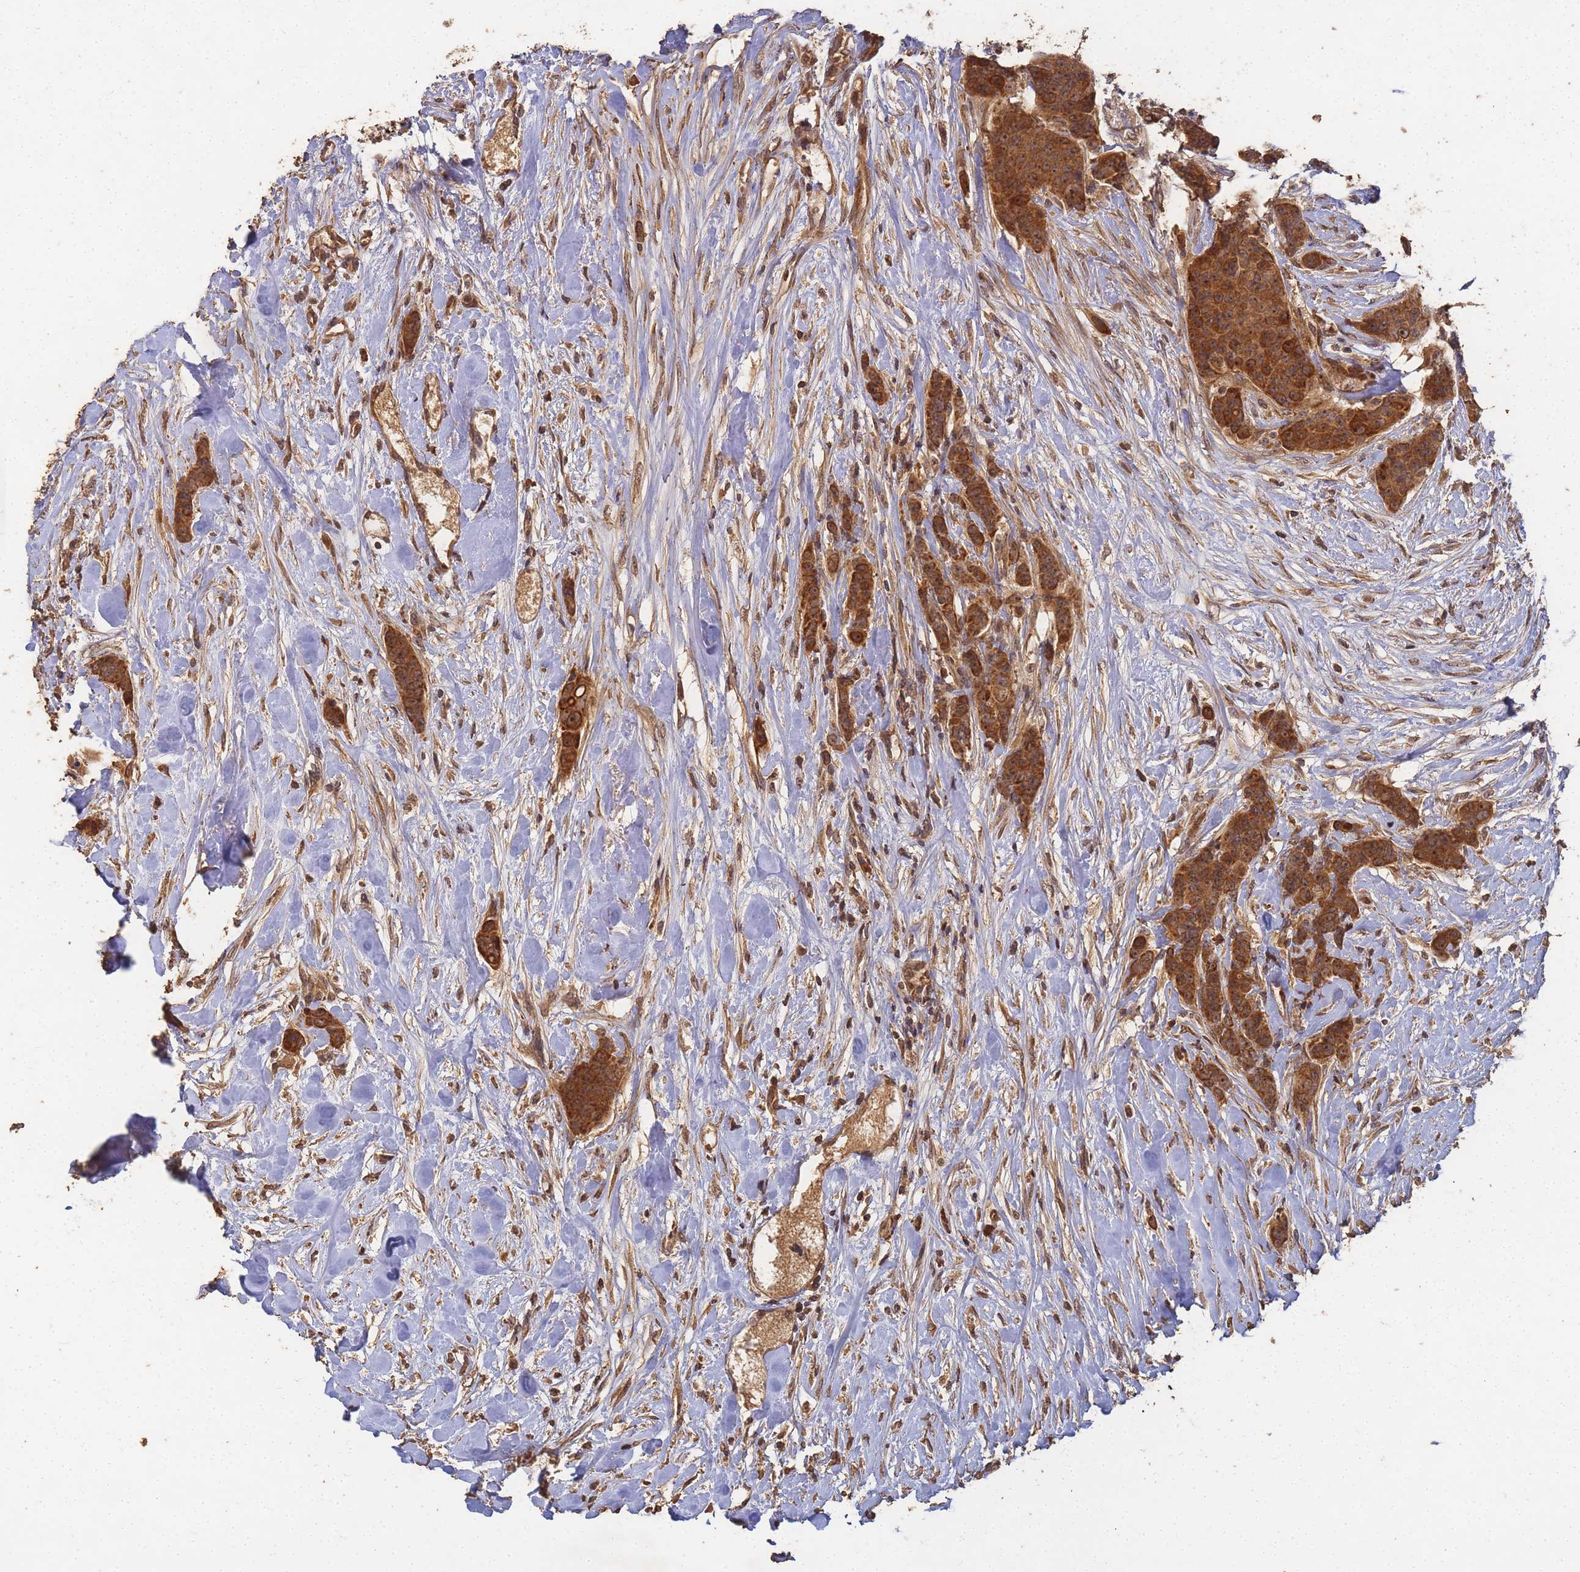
{"staining": {"intensity": "strong", "quantity": ">75%", "location": "cytoplasmic/membranous,nuclear"}, "tissue": "breast cancer", "cell_type": "Tumor cells", "image_type": "cancer", "snomed": [{"axis": "morphology", "description": "Duct carcinoma"}, {"axis": "topography", "description": "Breast"}], "caption": "Immunohistochemical staining of human breast cancer (infiltrating ductal carcinoma) exhibits strong cytoplasmic/membranous and nuclear protein positivity in about >75% of tumor cells. (DAB (3,3'-diaminobenzidine) = brown stain, brightfield microscopy at high magnification).", "gene": "ALKBH1", "patient": {"sex": "female", "age": 40}}